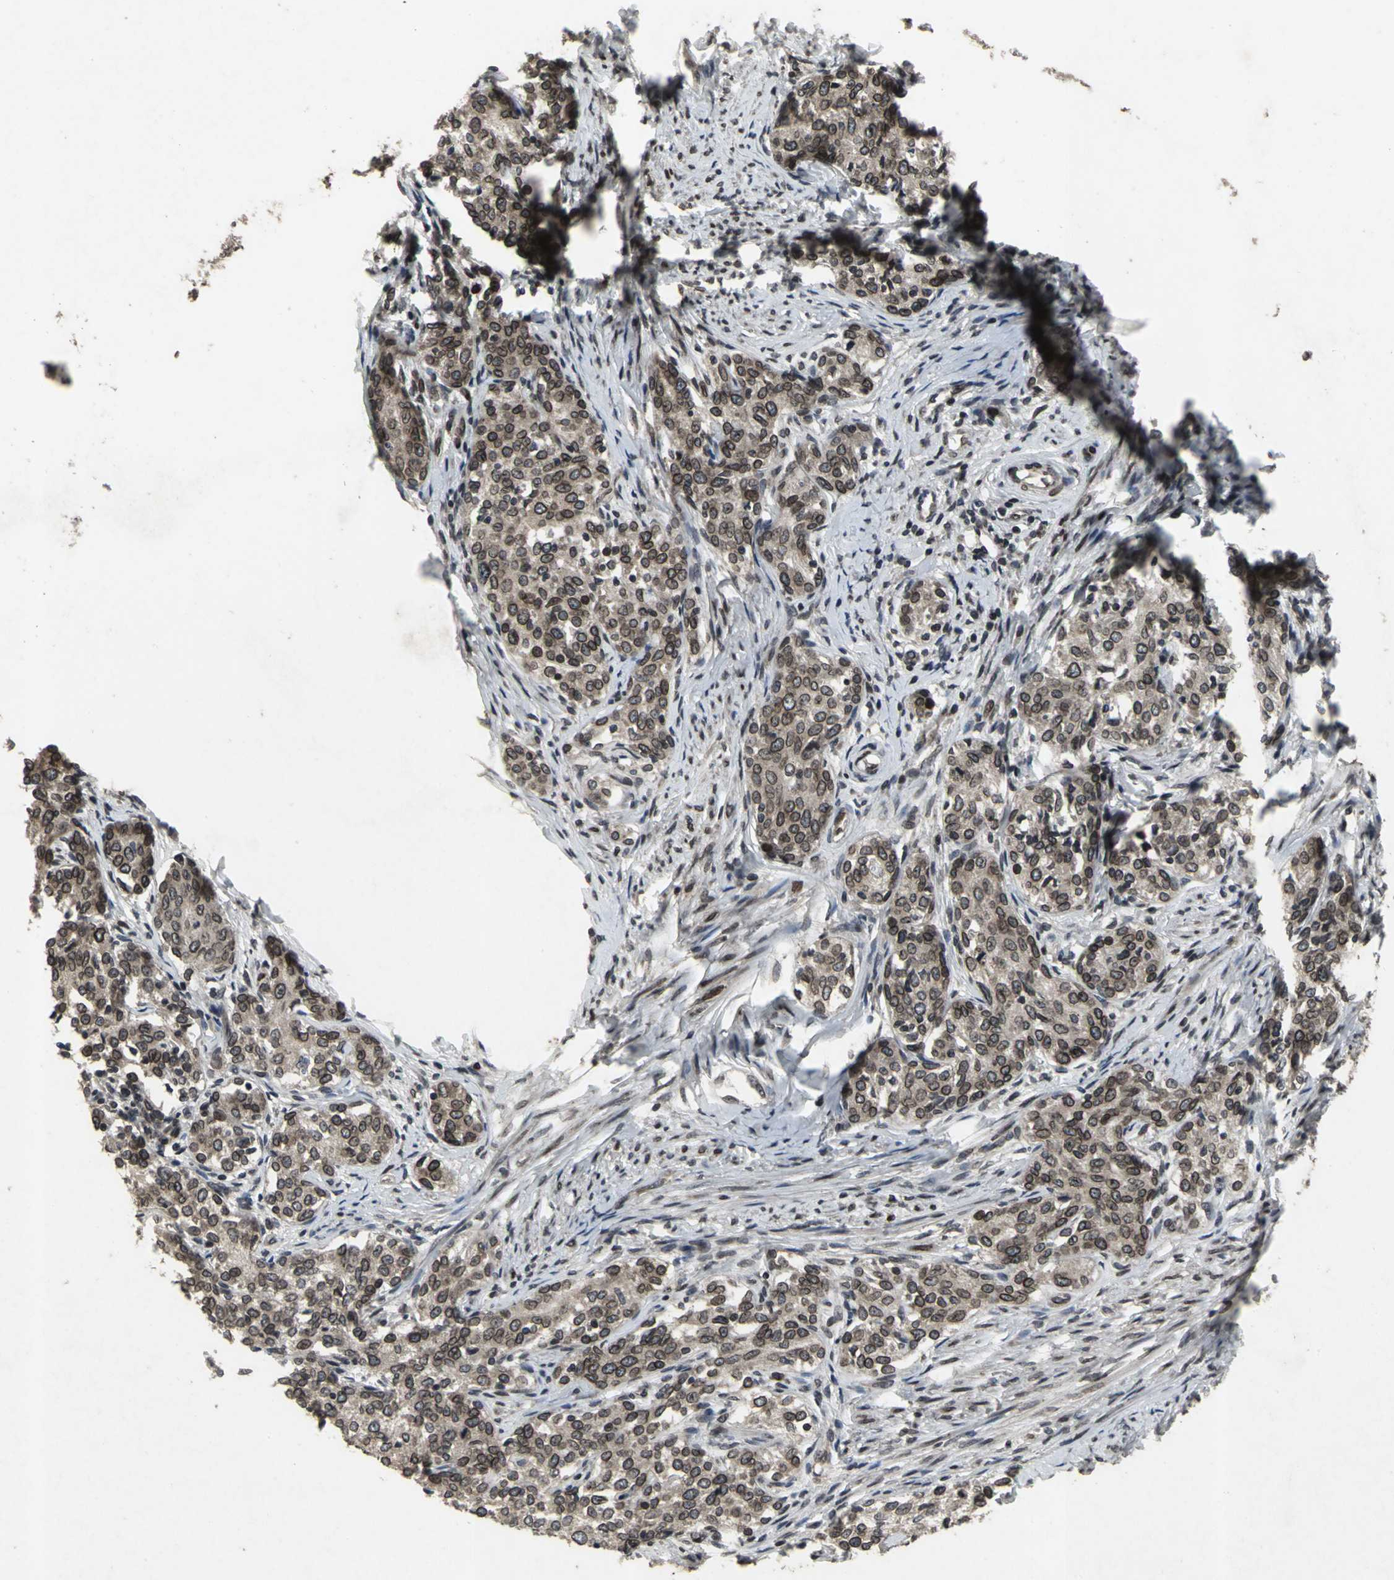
{"staining": {"intensity": "strong", "quantity": ">75%", "location": "cytoplasmic/membranous,nuclear"}, "tissue": "cervical cancer", "cell_type": "Tumor cells", "image_type": "cancer", "snomed": [{"axis": "morphology", "description": "Squamous cell carcinoma, NOS"}, {"axis": "morphology", "description": "Adenocarcinoma, NOS"}, {"axis": "topography", "description": "Cervix"}], "caption": "Immunohistochemical staining of cervical cancer displays high levels of strong cytoplasmic/membranous and nuclear positivity in about >75% of tumor cells.", "gene": "SH2B3", "patient": {"sex": "female", "age": 52}}